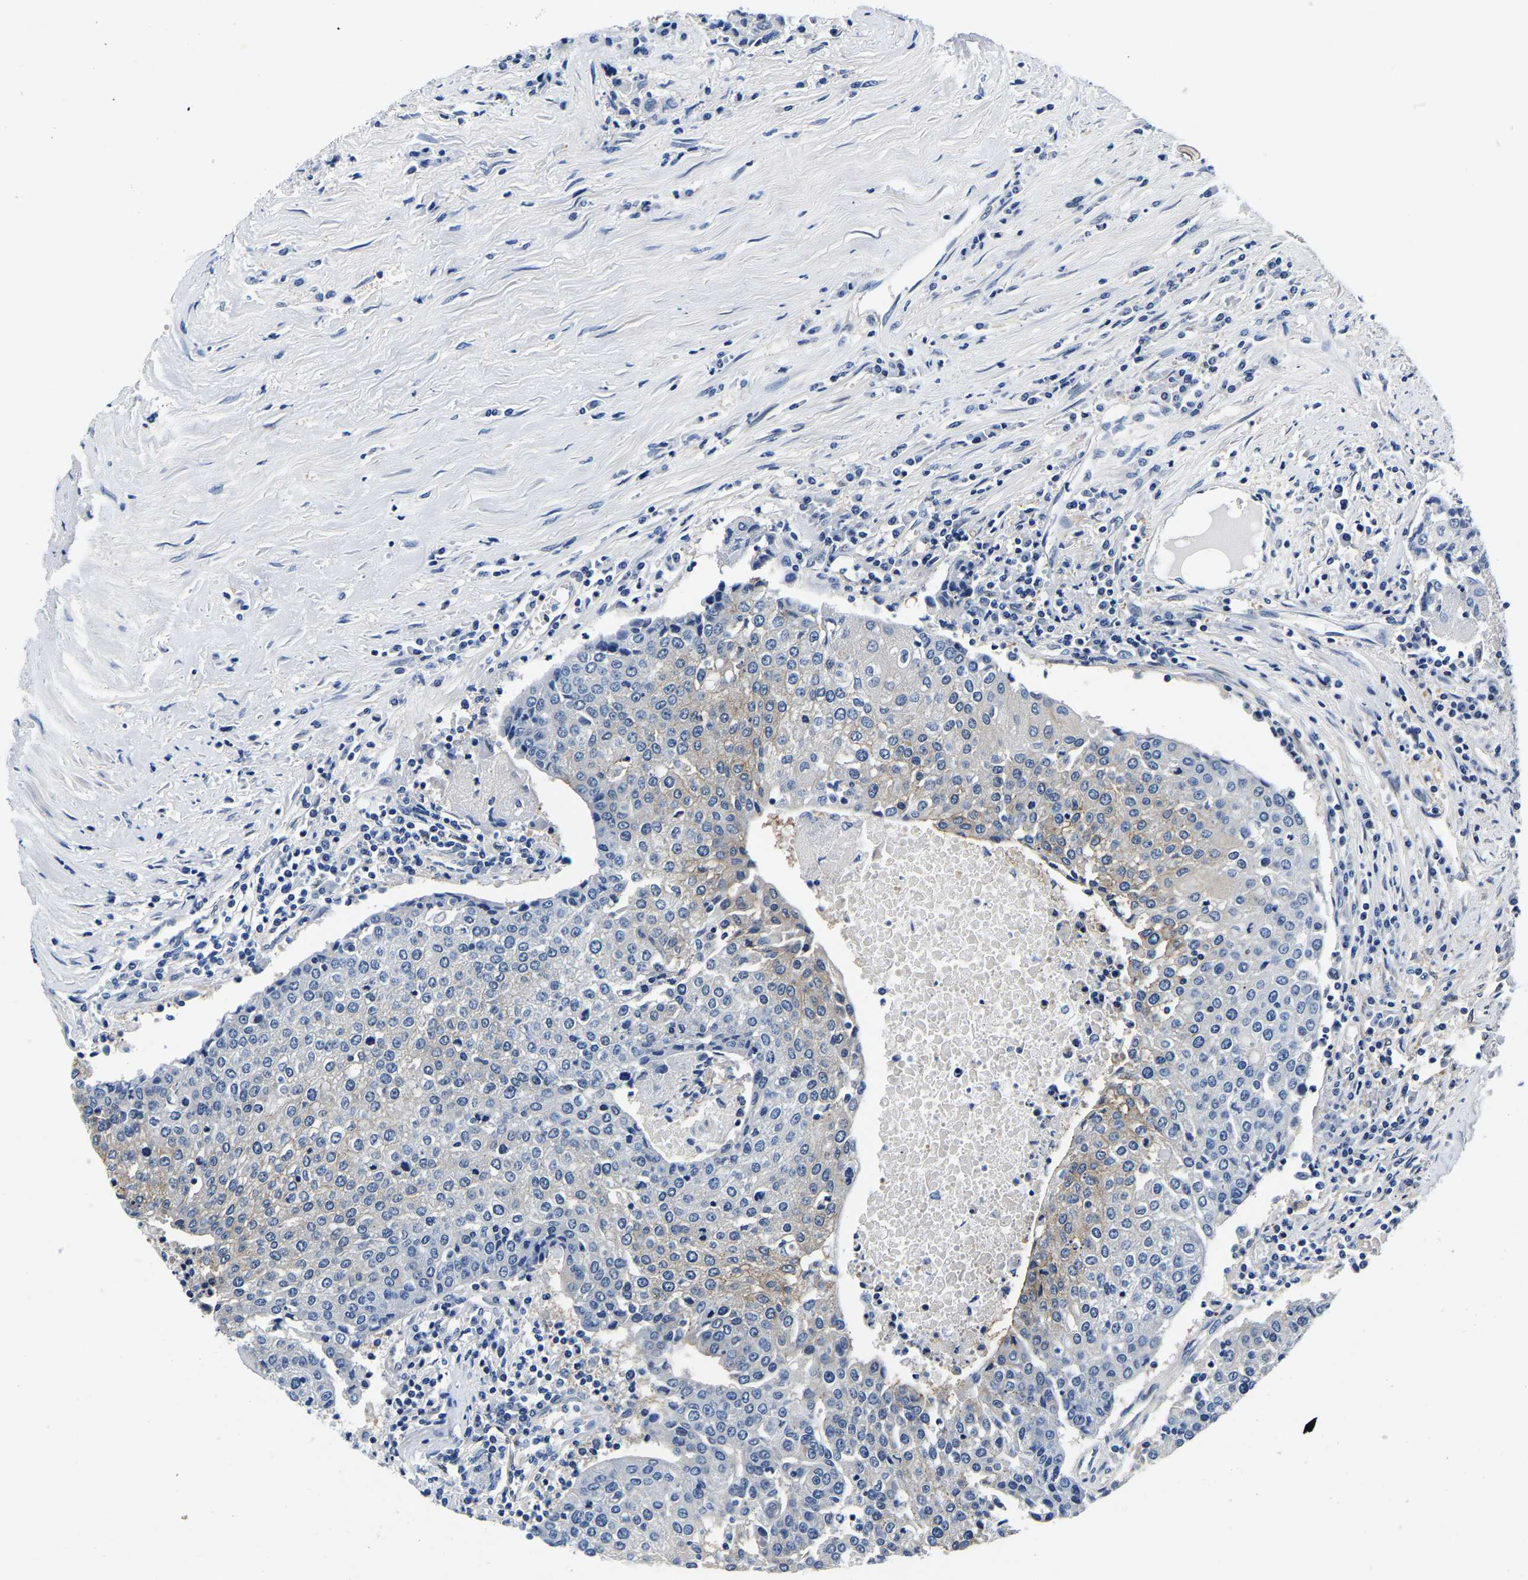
{"staining": {"intensity": "moderate", "quantity": "25%-75%", "location": "cytoplasmic/membranous"}, "tissue": "urothelial cancer", "cell_type": "Tumor cells", "image_type": "cancer", "snomed": [{"axis": "morphology", "description": "Urothelial carcinoma, High grade"}, {"axis": "topography", "description": "Urinary bladder"}], "caption": "DAB immunohistochemical staining of human urothelial cancer demonstrates moderate cytoplasmic/membranous protein staining in approximately 25%-75% of tumor cells.", "gene": "ACO1", "patient": {"sex": "female", "age": 85}}